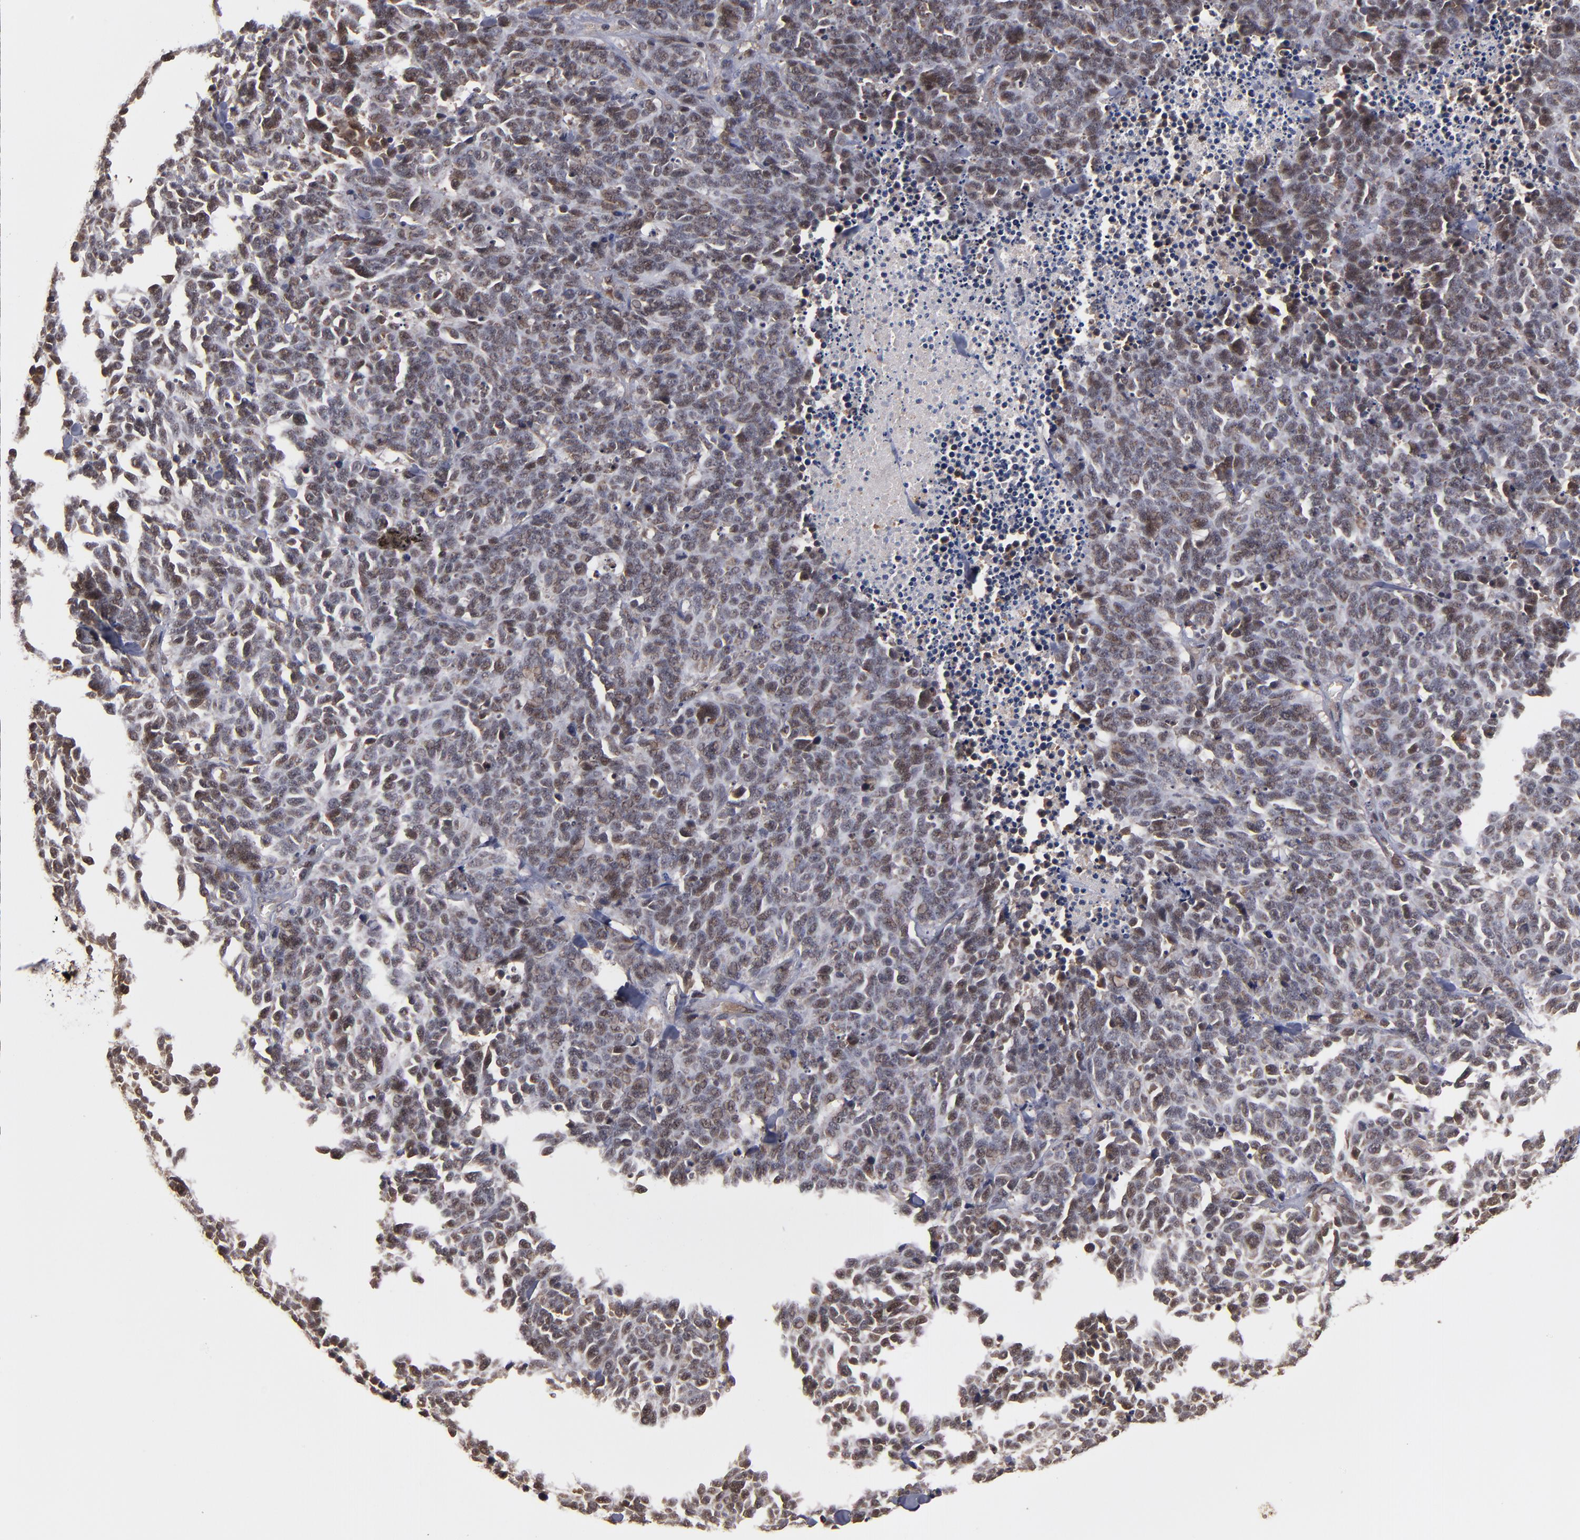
{"staining": {"intensity": "moderate", "quantity": "25%-75%", "location": "nuclear"}, "tissue": "lung cancer", "cell_type": "Tumor cells", "image_type": "cancer", "snomed": [{"axis": "morphology", "description": "Neoplasm, malignant, NOS"}, {"axis": "topography", "description": "Lung"}], "caption": "Protein expression analysis of human lung cancer reveals moderate nuclear positivity in about 25%-75% of tumor cells.", "gene": "CUL5", "patient": {"sex": "female", "age": 58}}